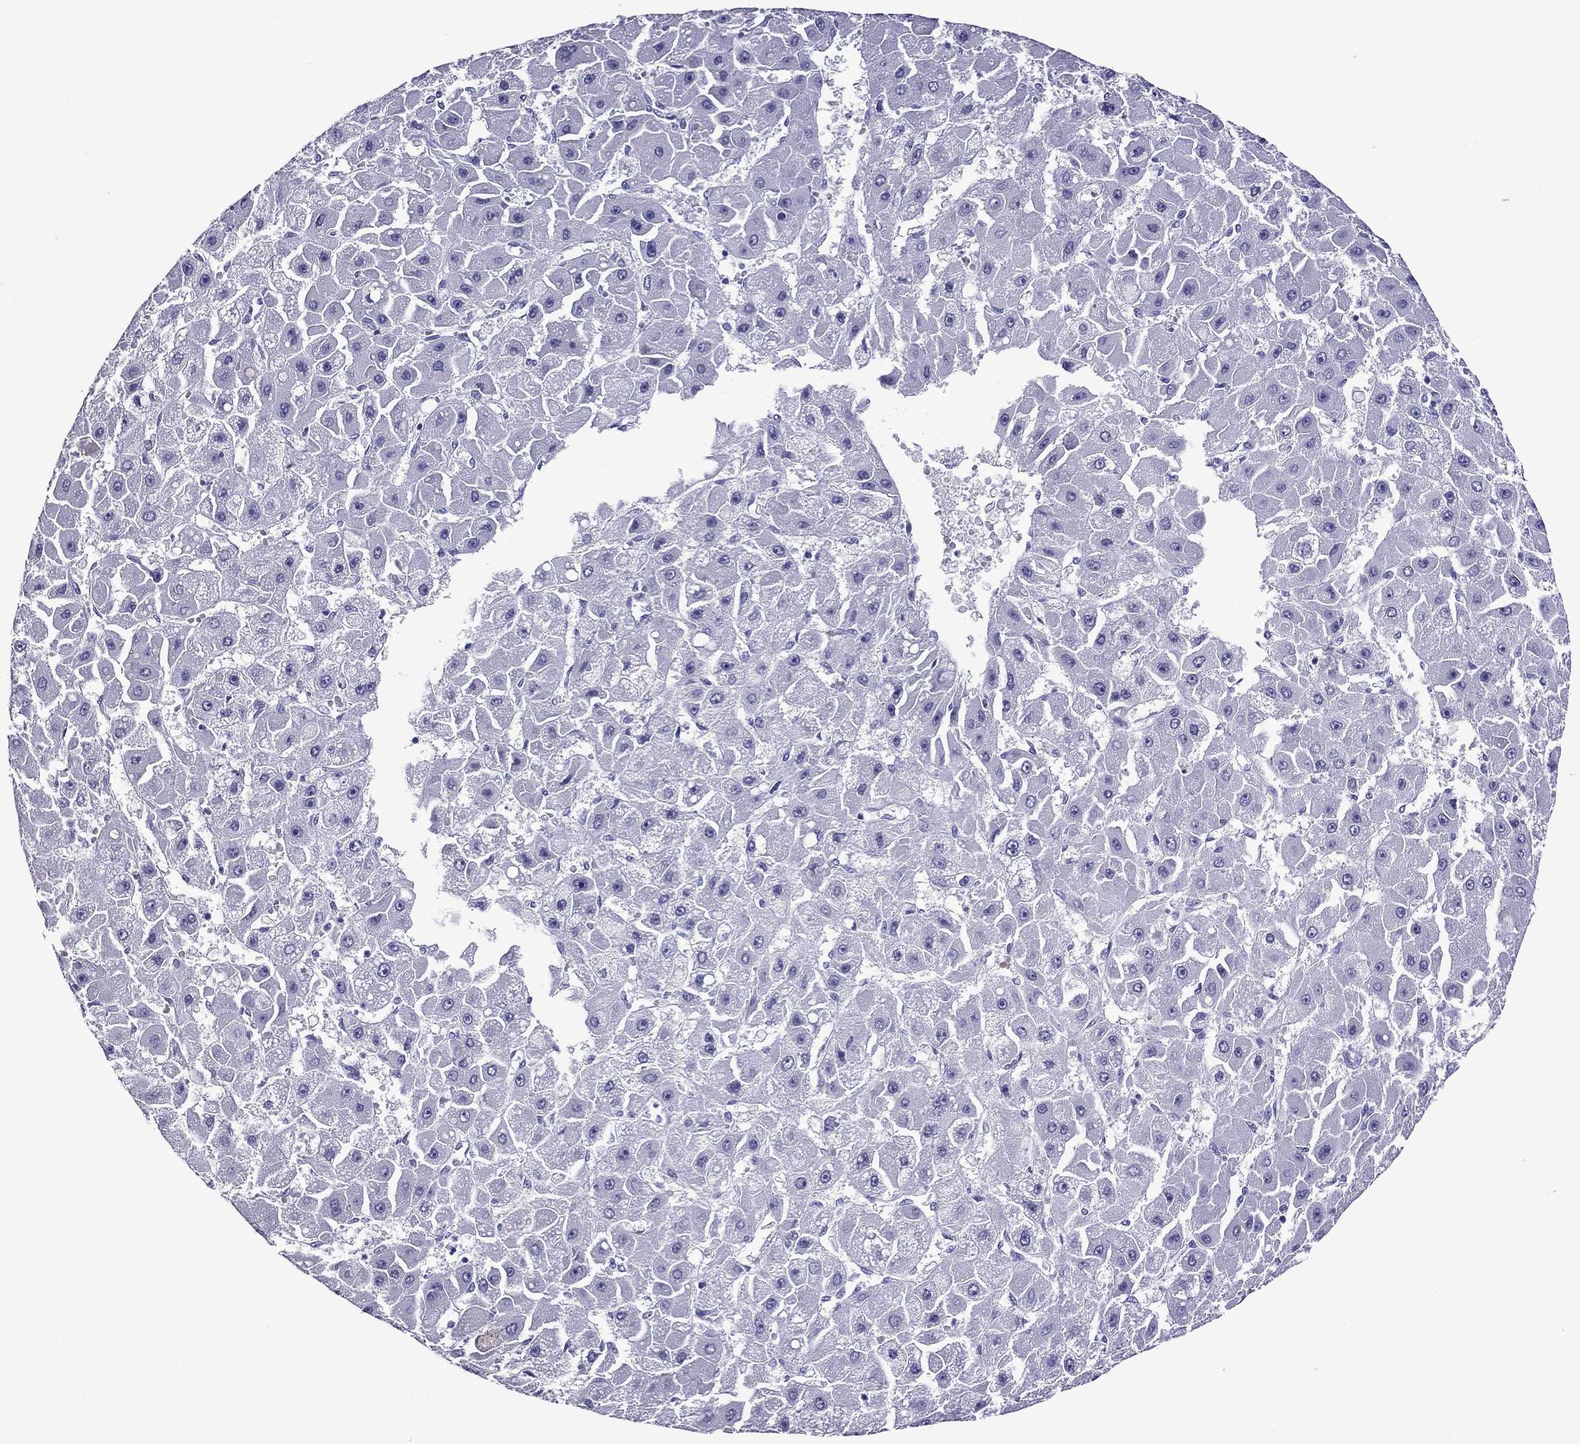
{"staining": {"intensity": "negative", "quantity": "none", "location": "none"}, "tissue": "liver cancer", "cell_type": "Tumor cells", "image_type": "cancer", "snomed": [{"axis": "morphology", "description": "Carcinoma, Hepatocellular, NOS"}, {"axis": "topography", "description": "Liver"}], "caption": "The histopathology image shows no significant expression in tumor cells of liver cancer. (Stains: DAB (3,3'-diaminobenzidine) IHC with hematoxylin counter stain, Microscopy: brightfield microscopy at high magnification).", "gene": "CRYBA1", "patient": {"sex": "female", "age": 25}}